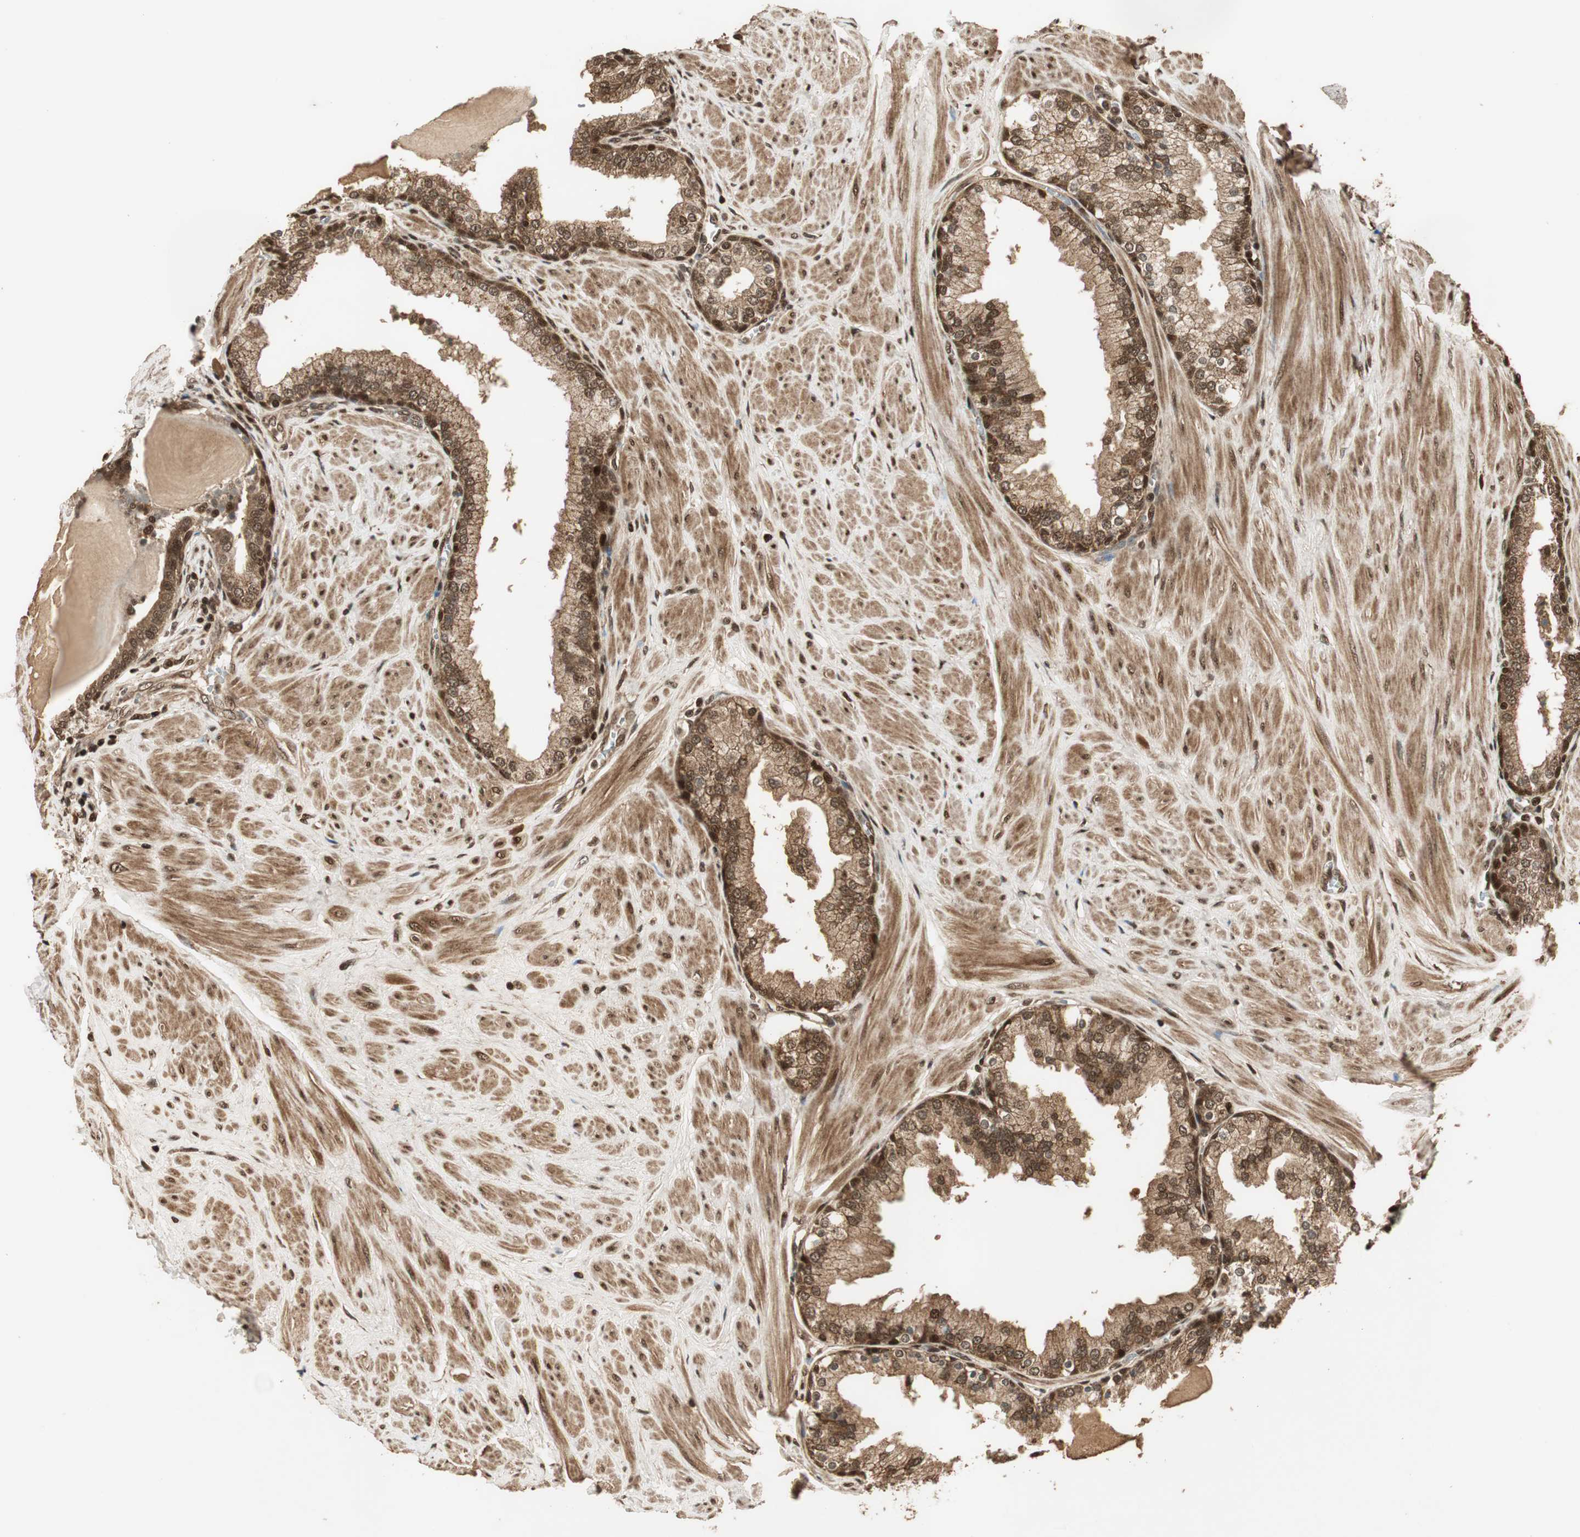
{"staining": {"intensity": "strong", "quantity": ">75%", "location": "cytoplasmic/membranous,nuclear"}, "tissue": "prostate", "cell_type": "Glandular cells", "image_type": "normal", "snomed": [{"axis": "morphology", "description": "Normal tissue, NOS"}, {"axis": "topography", "description": "Prostate"}], "caption": "Unremarkable prostate was stained to show a protein in brown. There is high levels of strong cytoplasmic/membranous,nuclear expression in about >75% of glandular cells. The protein is stained brown, and the nuclei are stained in blue (DAB IHC with brightfield microscopy, high magnification).", "gene": "RPA3", "patient": {"sex": "male", "age": 51}}